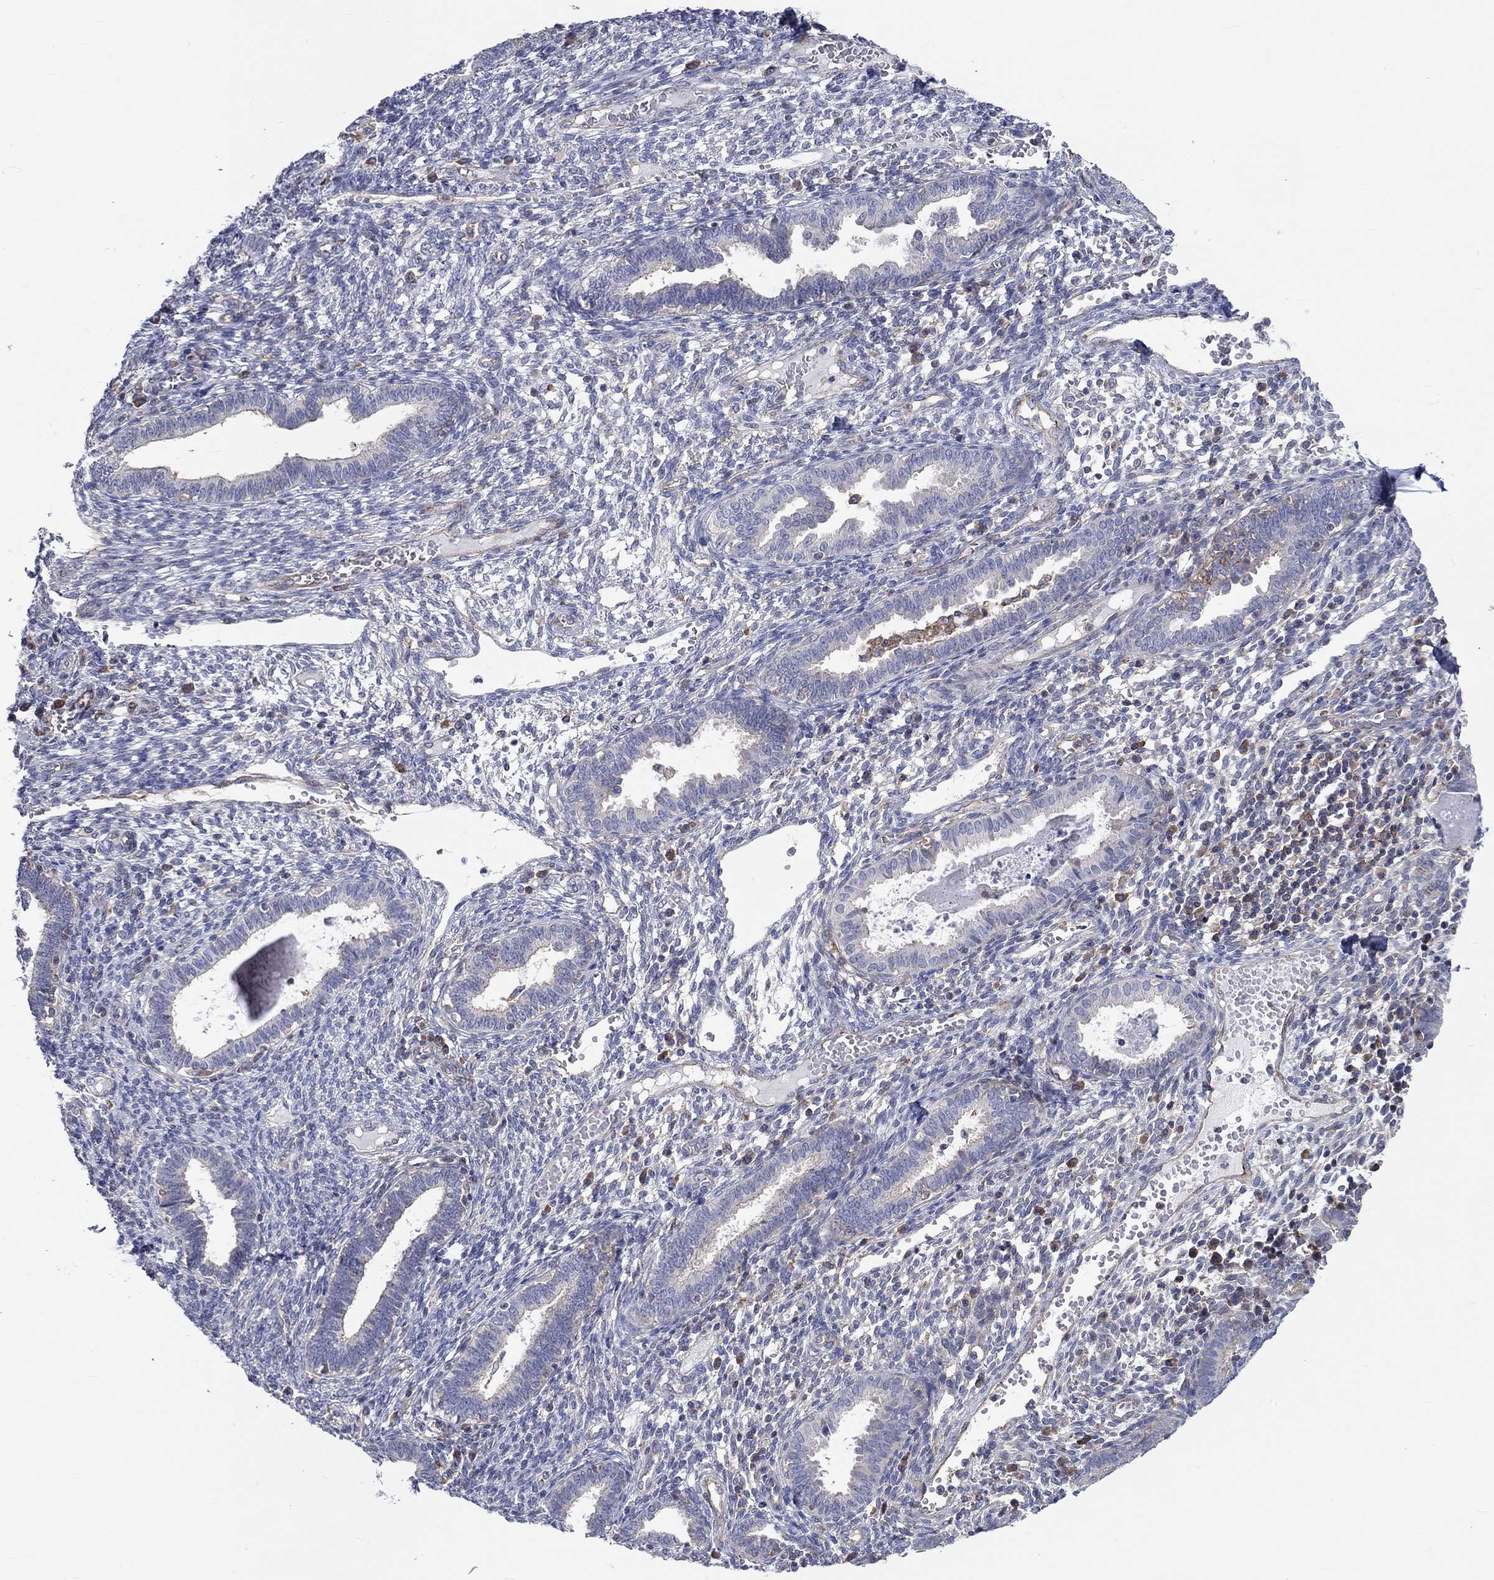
{"staining": {"intensity": "moderate", "quantity": "<25%", "location": "cytoplasmic/membranous"}, "tissue": "endometrium", "cell_type": "Cells in endometrial stroma", "image_type": "normal", "snomed": [{"axis": "morphology", "description": "Normal tissue, NOS"}, {"axis": "topography", "description": "Endometrium"}], "caption": "Brown immunohistochemical staining in benign human endometrium reveals moderate cytoplasmic/membranous expression in approximately <25% of cells in endometrial stroma.", "gene": "PCDHGA10", "patient": {"sex": "female", "age": 42}}